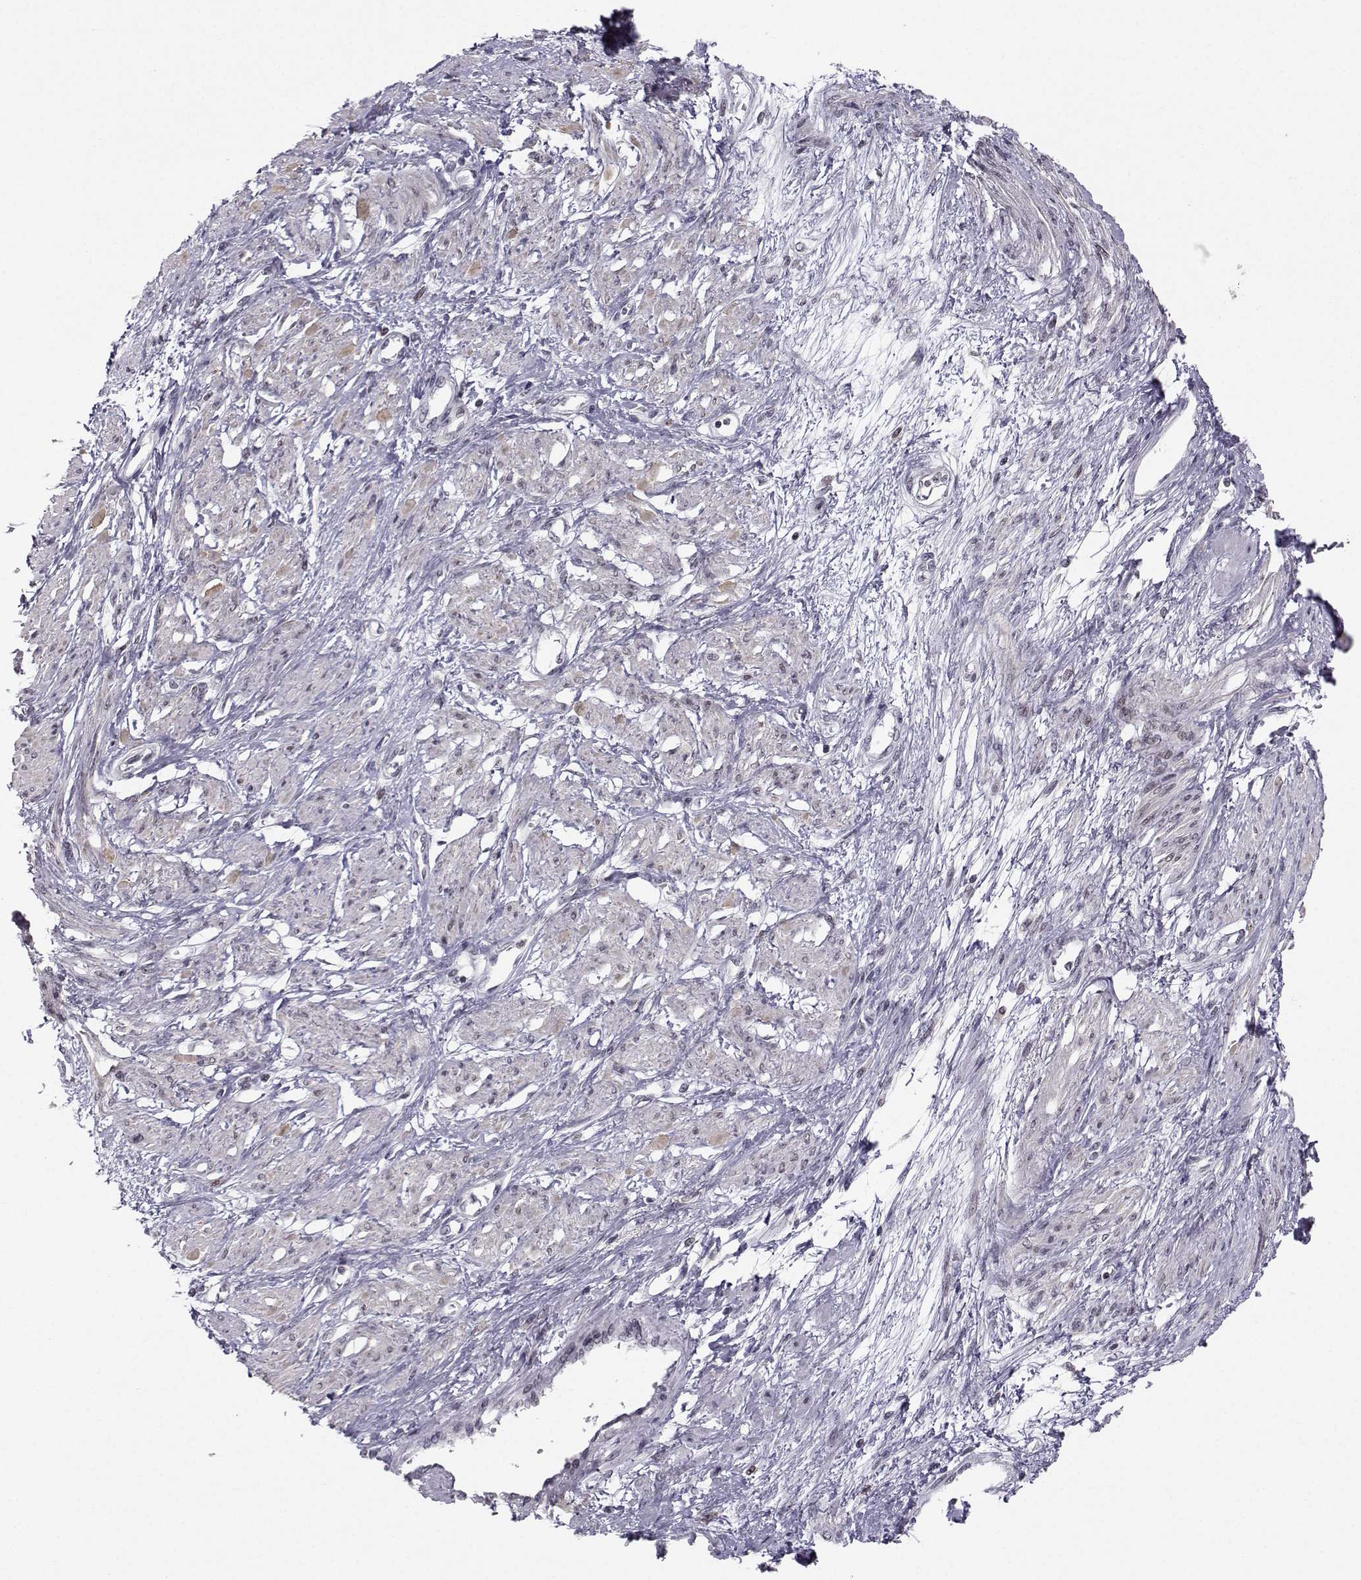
{"staining": {"intensity": "negative", "quantity": "none", "location": "none"}, "tissue": "smooth muscle", "cell_type": "Smooth muscle cells", "image_type": "normal", "snomed": [{"axis": "morphology", "description": "Normal tissue, NOS"}, {"axis": "topography", "description": "Smooth muscle"}, {"axis": "topography", "description": "Uterus"}], "caption": "An IHC micrograph of normal smooth muscle is shown. There is no staining in smooth muscle cells of smooth muscle. (DAB immunohistochemistry visualized using brightfield microscopy, high magnification).", "gene": "MARCHF4", "patient": {"sex": "female", "age": 39}}